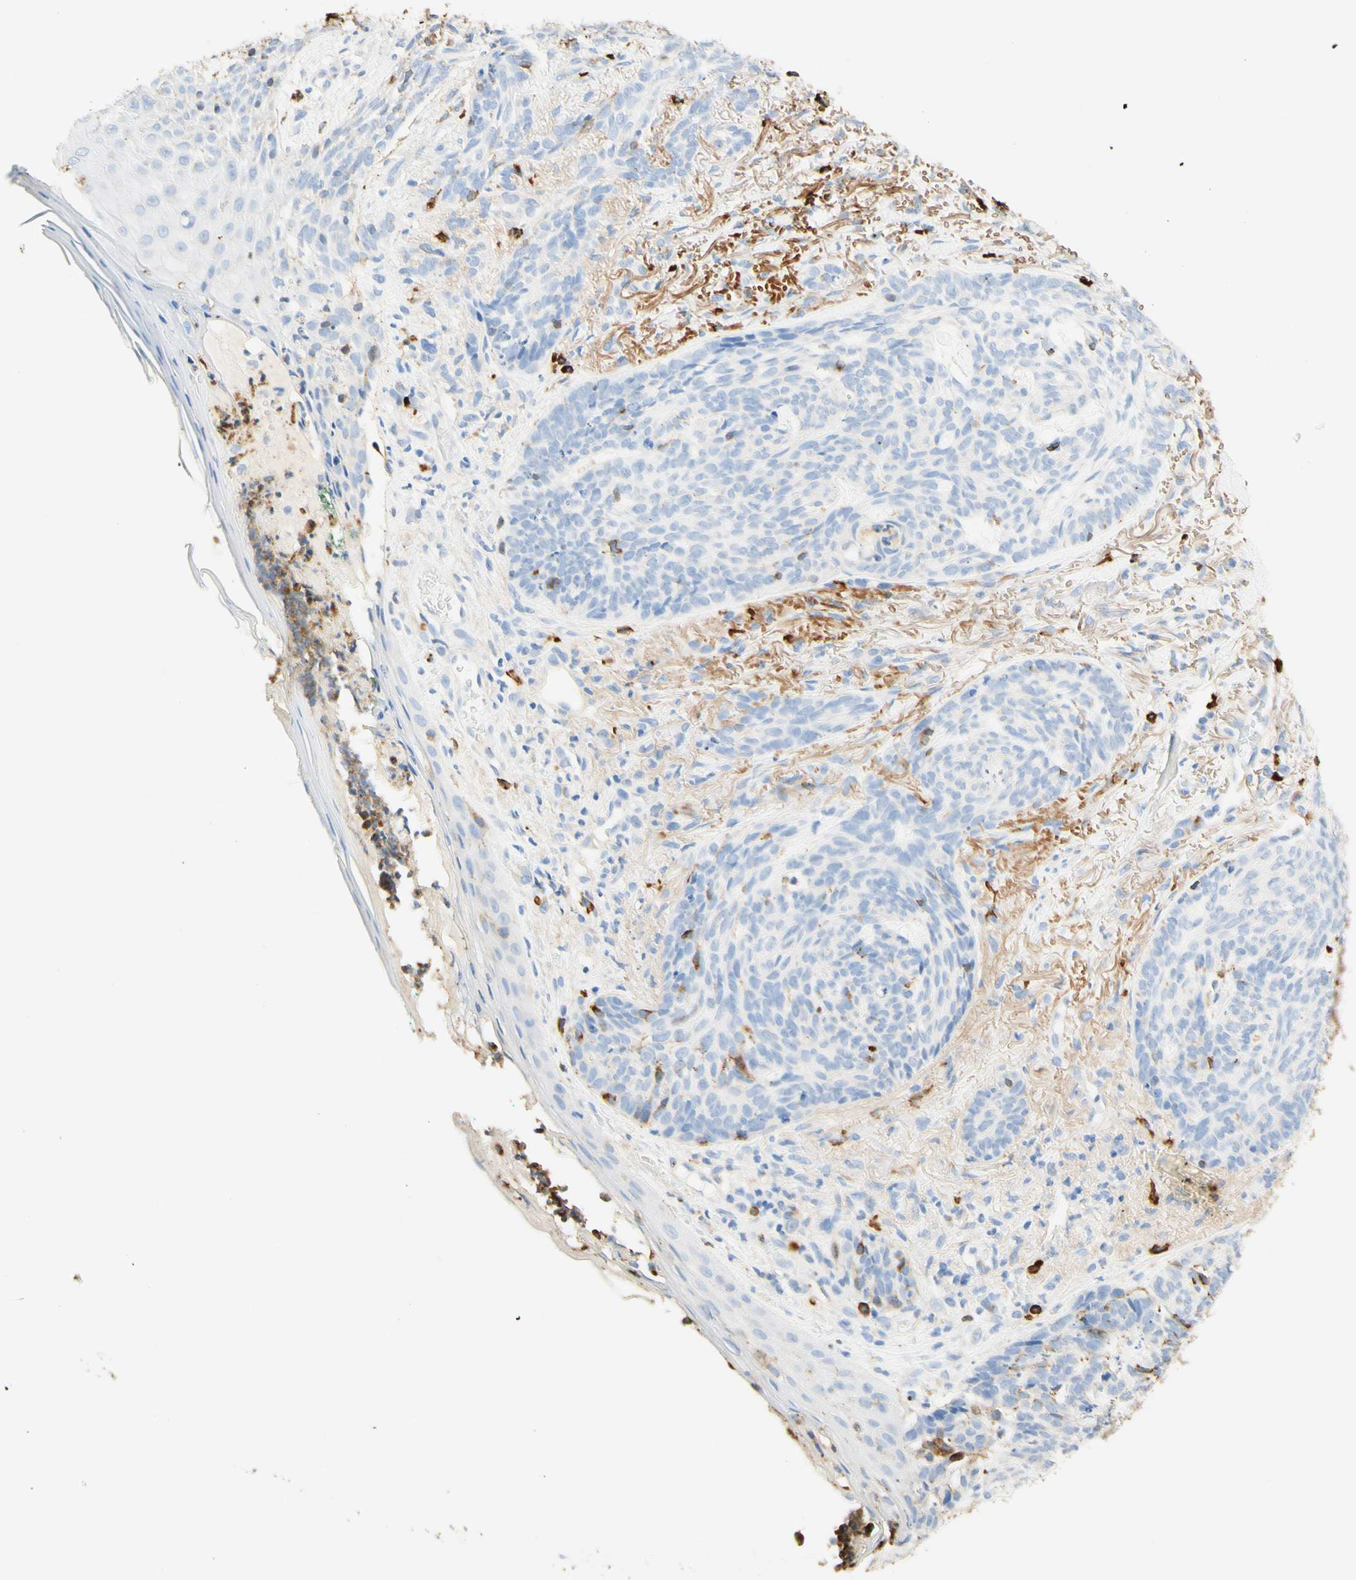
{"staining": {"intensity": "negative", "quantity": "none", "location": "none"}, "tissue": "skin cancer", "cell_type": "Tumor cells", "image_type": "cancer", "snomed": [{"axis": "morphology", "description": "Basal cell carcinoma"}, {"axis": "topography", "description": "Skin"}], "caption": "High magnification brightfield microscopy of skin cancer (basal cell carcinoma) stained with DAB (3,3'-diaminobenzidine) (brown) and counterstained with hematoxylin (blue): tumor cells show no significant positivity.", "gene": "CD63", "patient": {"sex": "male", "age": 43}}